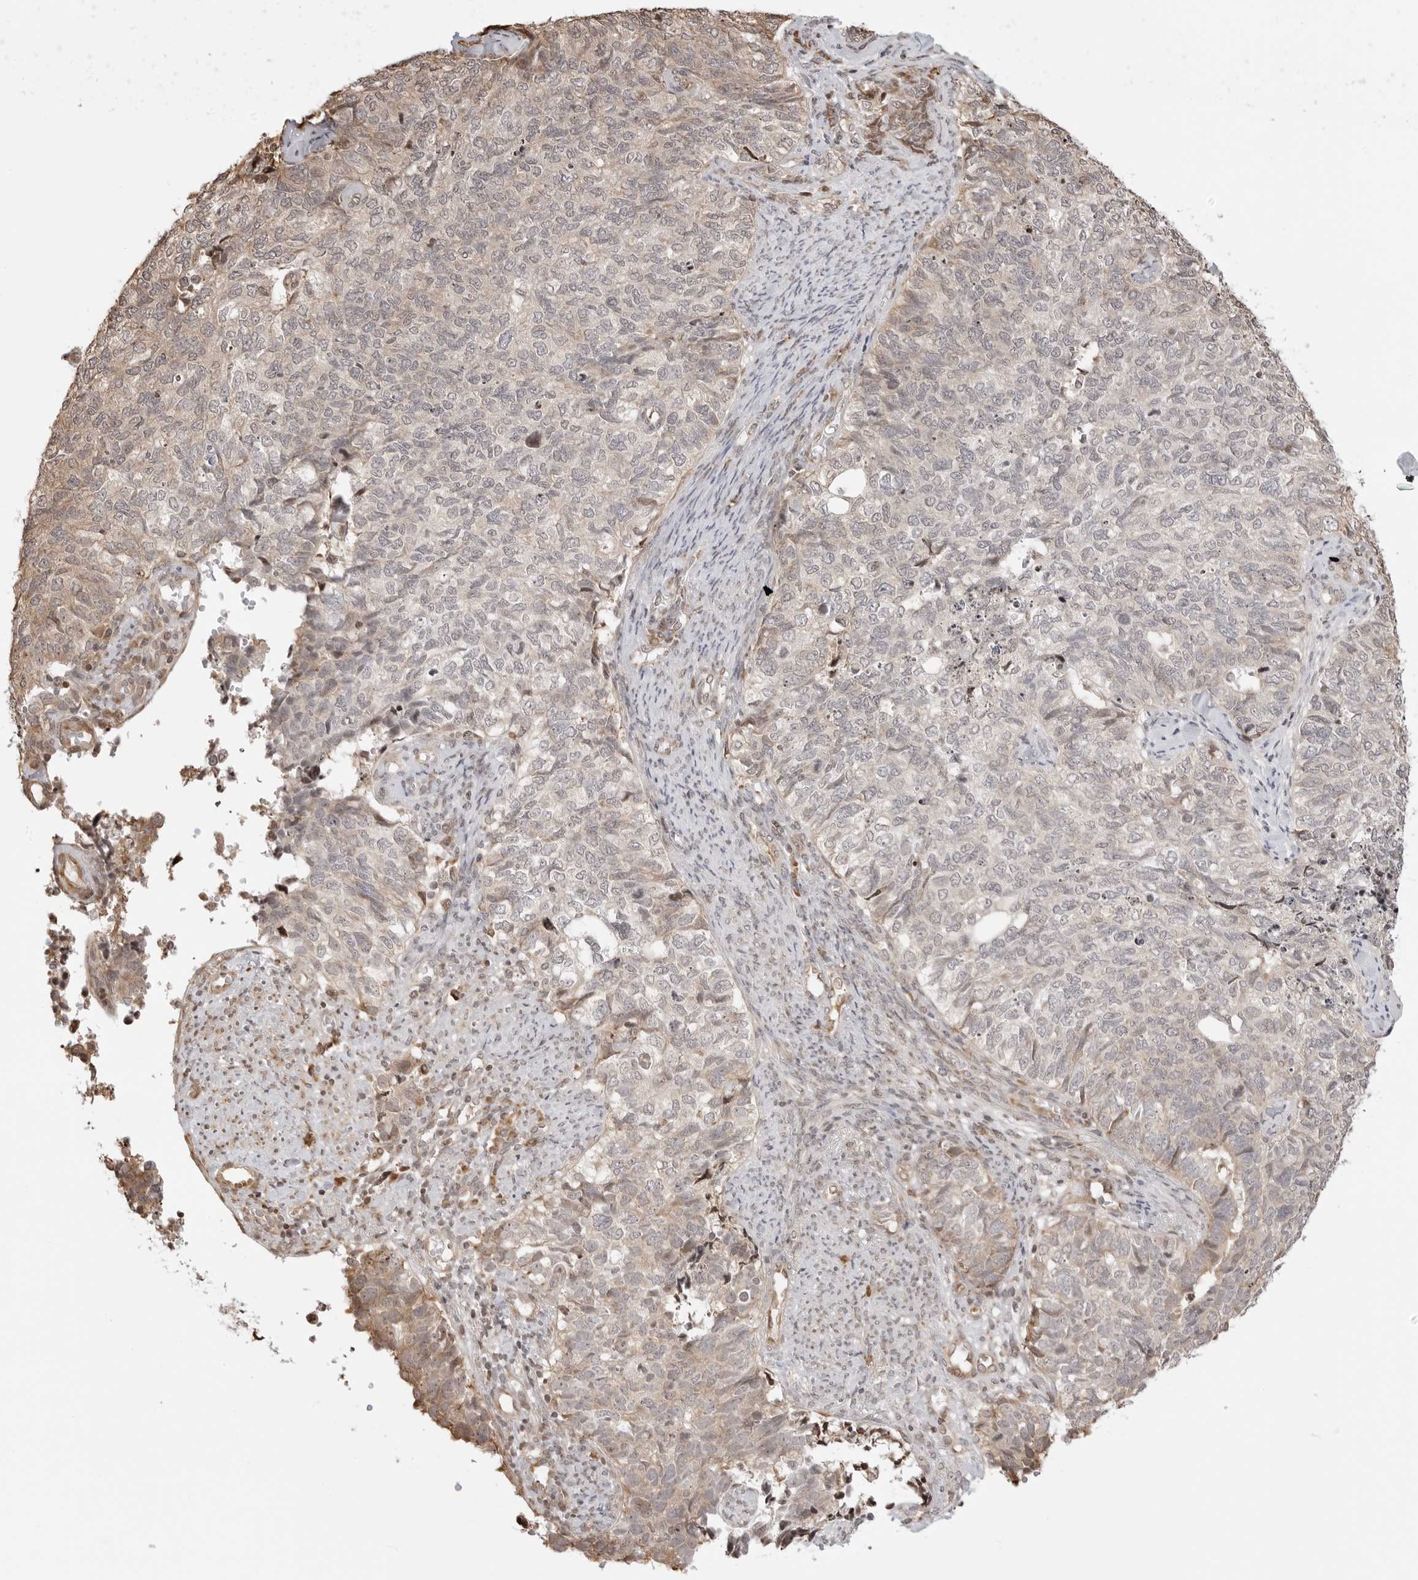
{"staining": {"intensity": "weak", "quantity": "<25%", "location": "cytoplasmic/membranous"}, "tissue": "cervical cancer", "cell_type": "Tumor cells", "image_type": "cancer", "snomed": [{"axis": "morphology", "description": "Squamous cell carcinoma, NOS"}, {"axis": "topography", "description": "Cervix"}], "caption": "Tumor cells show no significant staining in squamous cell carcinoma (cervical).", "gene": "FKBP14", "patient": {"sex": "female", "age": 63}}